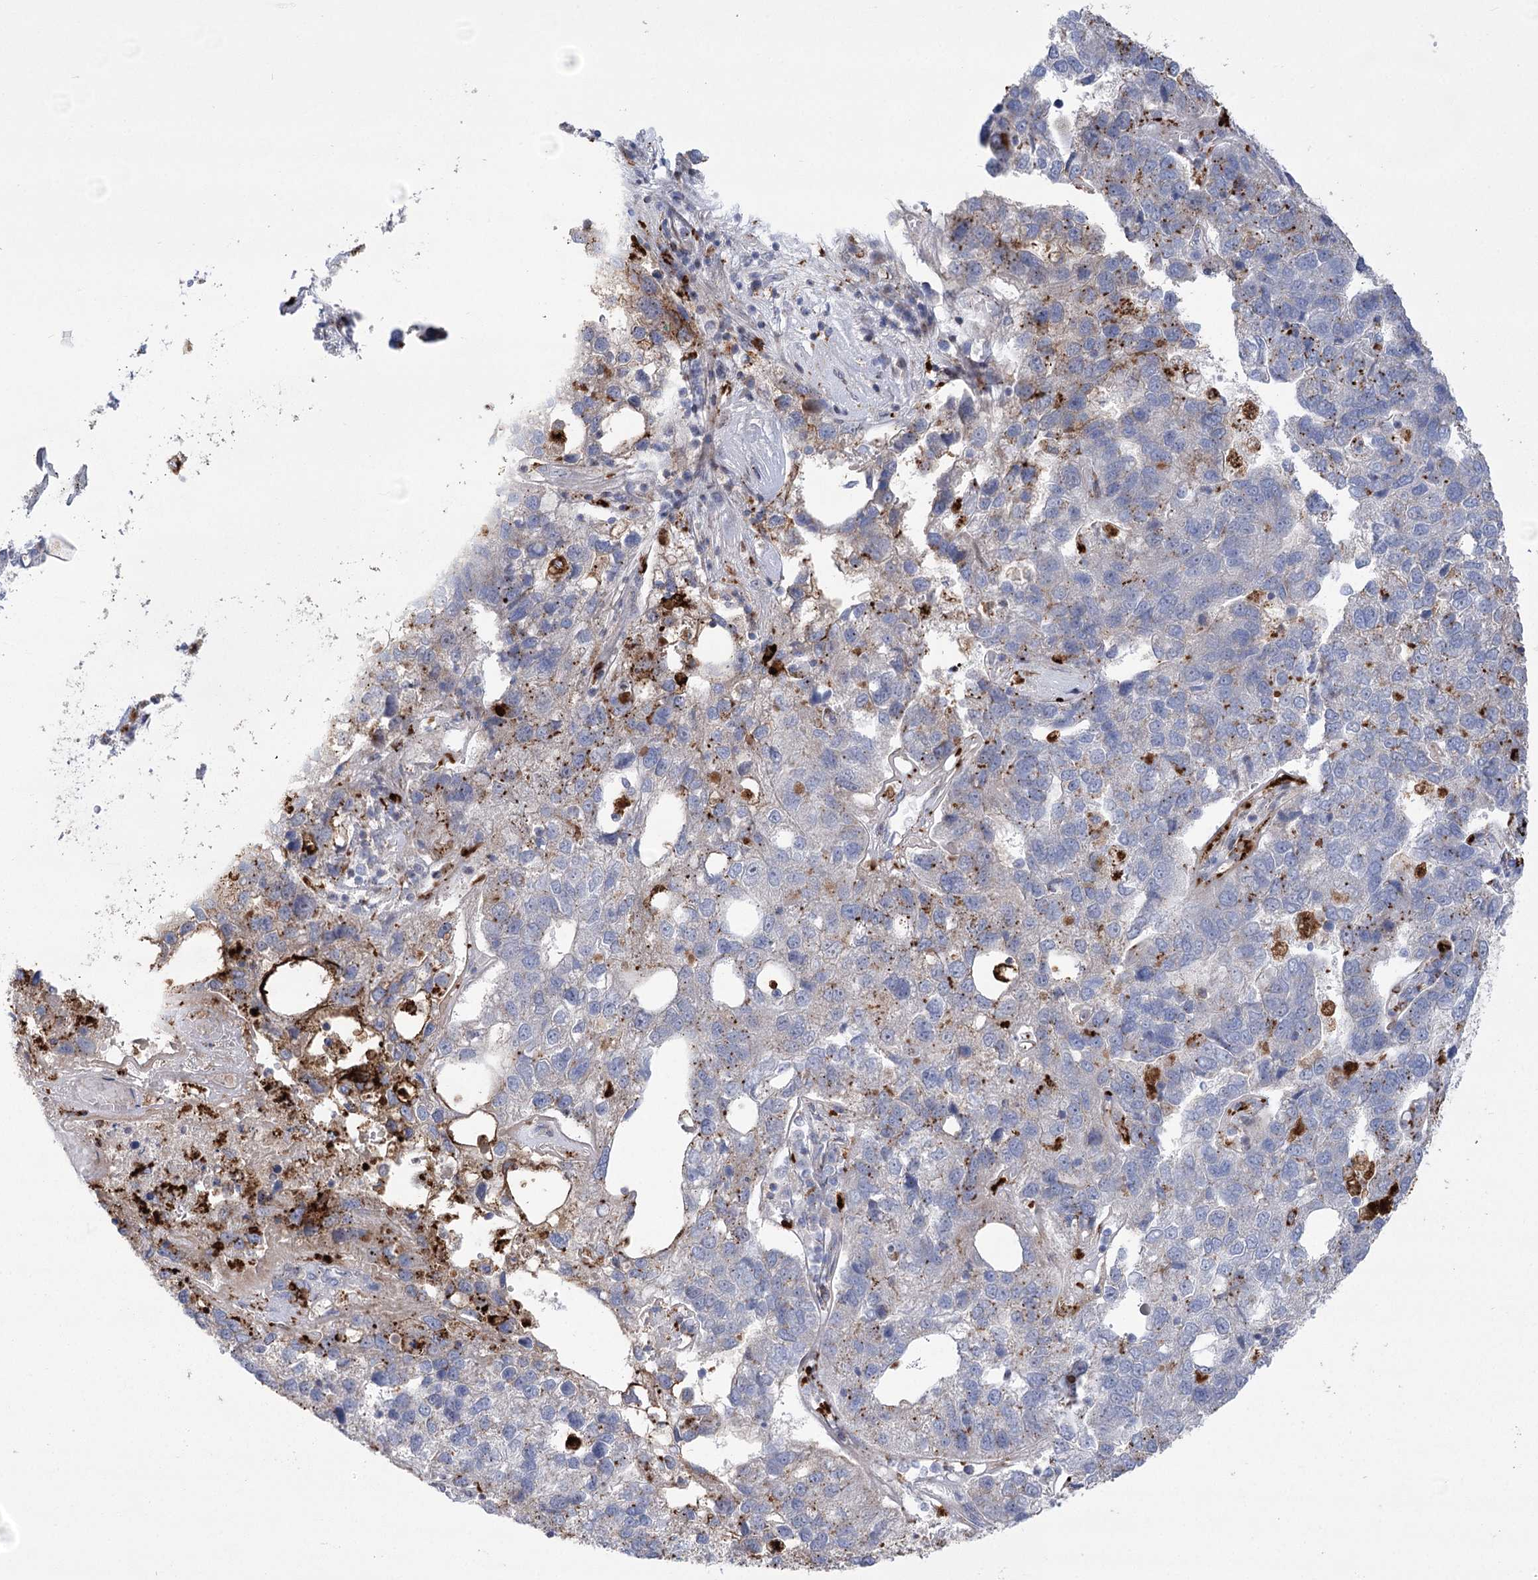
{"staining": {"intensity": "negative", "quantity": "none", "location": "none"}, "tissue": "pancreatic cancer", "cell_type": "Tumor cells", "image_type": "cancer", "snomed": [{"axis": "morphology", "description": "Adenocarcinoma, NOS"}, {"axis": "topography", "description": "Pancreas"}], "caption": "The image displays no staining of tumor cells in pancreatic cancer (adenocarcinoma).", "gene": "NME7", "patient": {"sex": "female", "age": 61}}